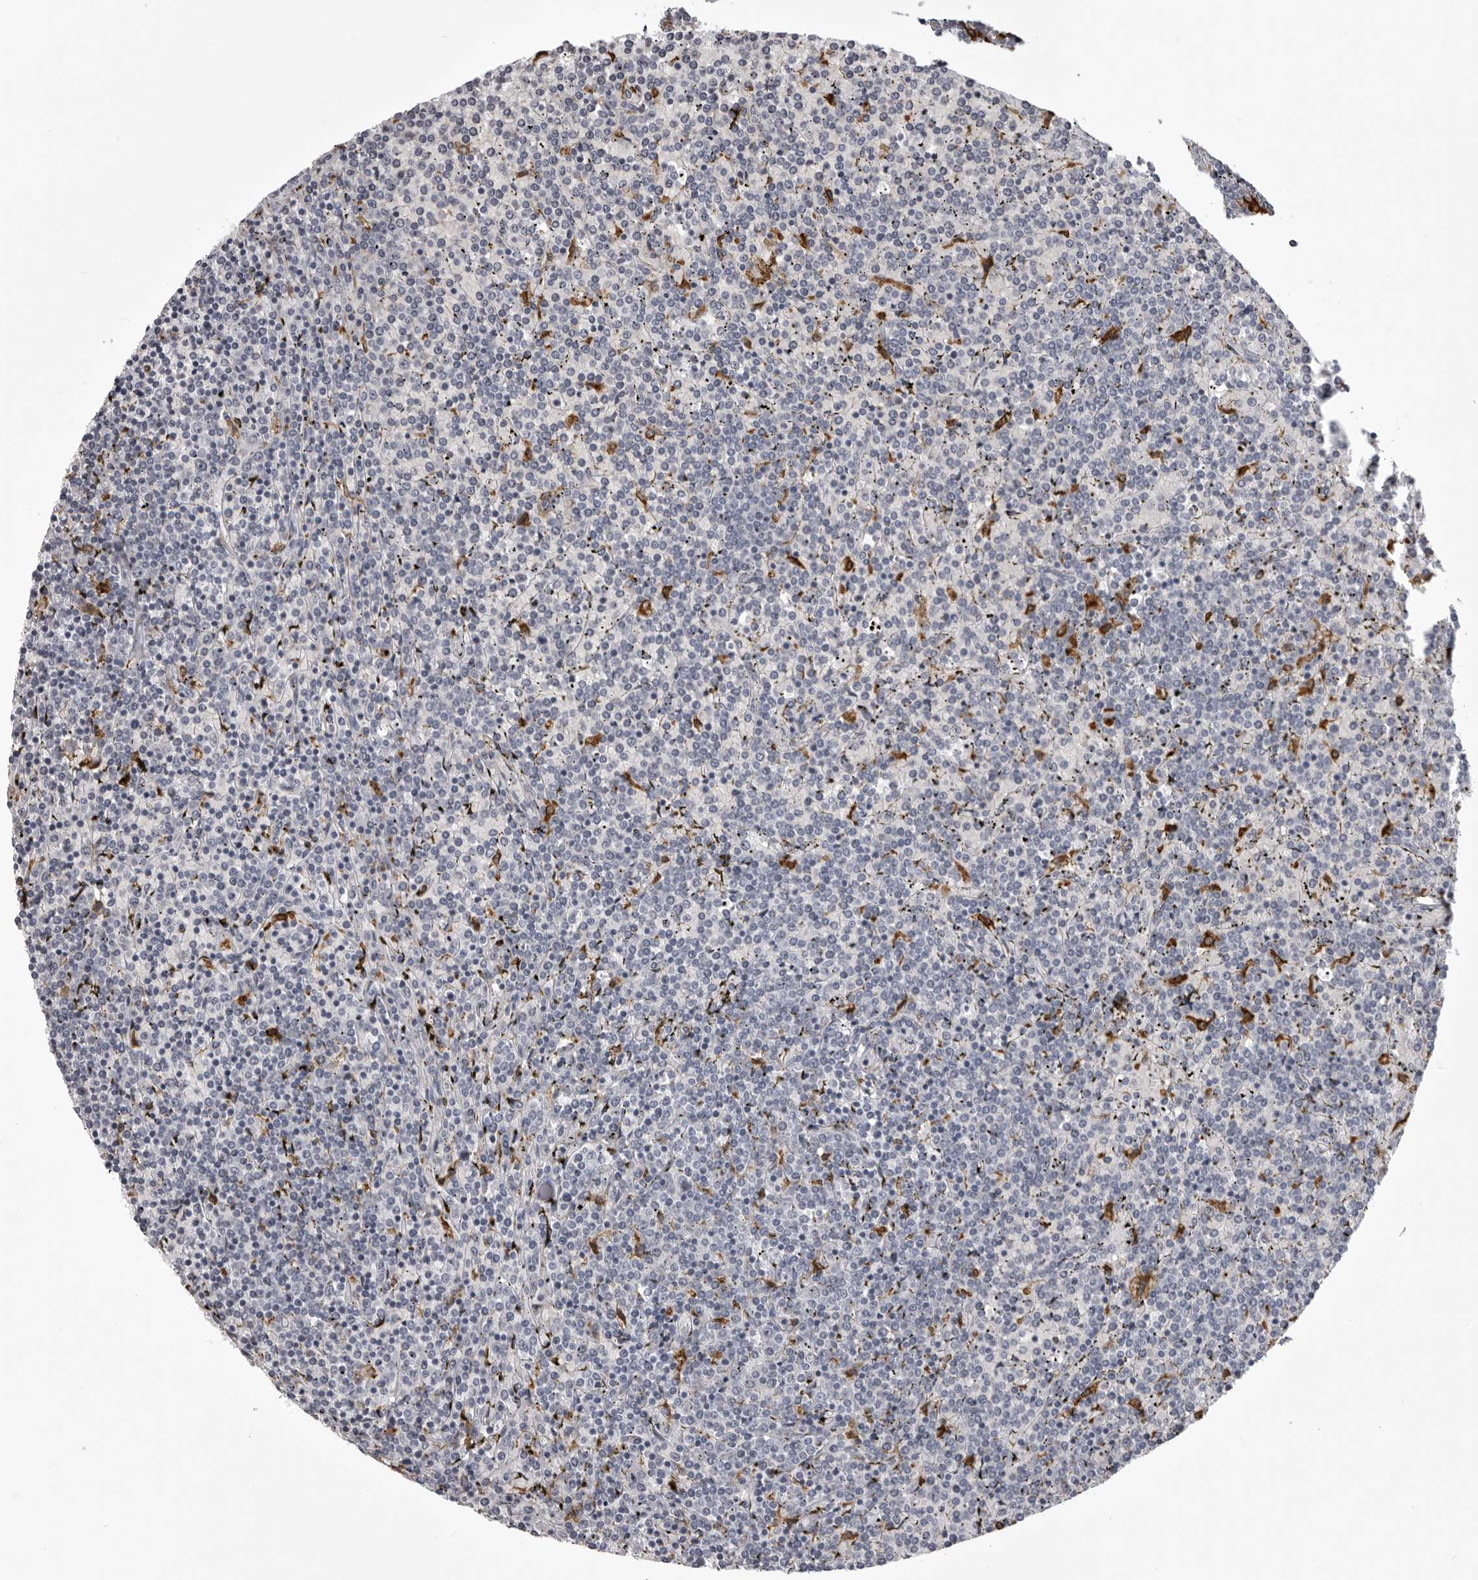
{"staining": {"intensity": "negative", "quantity": "none", "location": "none"}, "tissue": "lymphoma", "cell_type": "Tumor cells", "image_type": "cancer", "snomed": [{"axis": "morphology", "description": "Malignant lymphoma, non-Hodgkin's type, Low grade"}, {"axis": "topography", "description": "Spleen"}], "caption": "An immunohistochemistry image of malignant lymphoma, non-Hodgkin's type (low-grade) is shown. There is no staining in tumor cells of malignant lymphoma, non-Hodgkin's type (low-grade). The staining is performed using DAB (3,3'-diaminobenzidine) brown chromogen with nuclei counter-stained in using hematoxylin.", "gene": "NCEH1", "patient": {"sex": "female", "age": 19}}